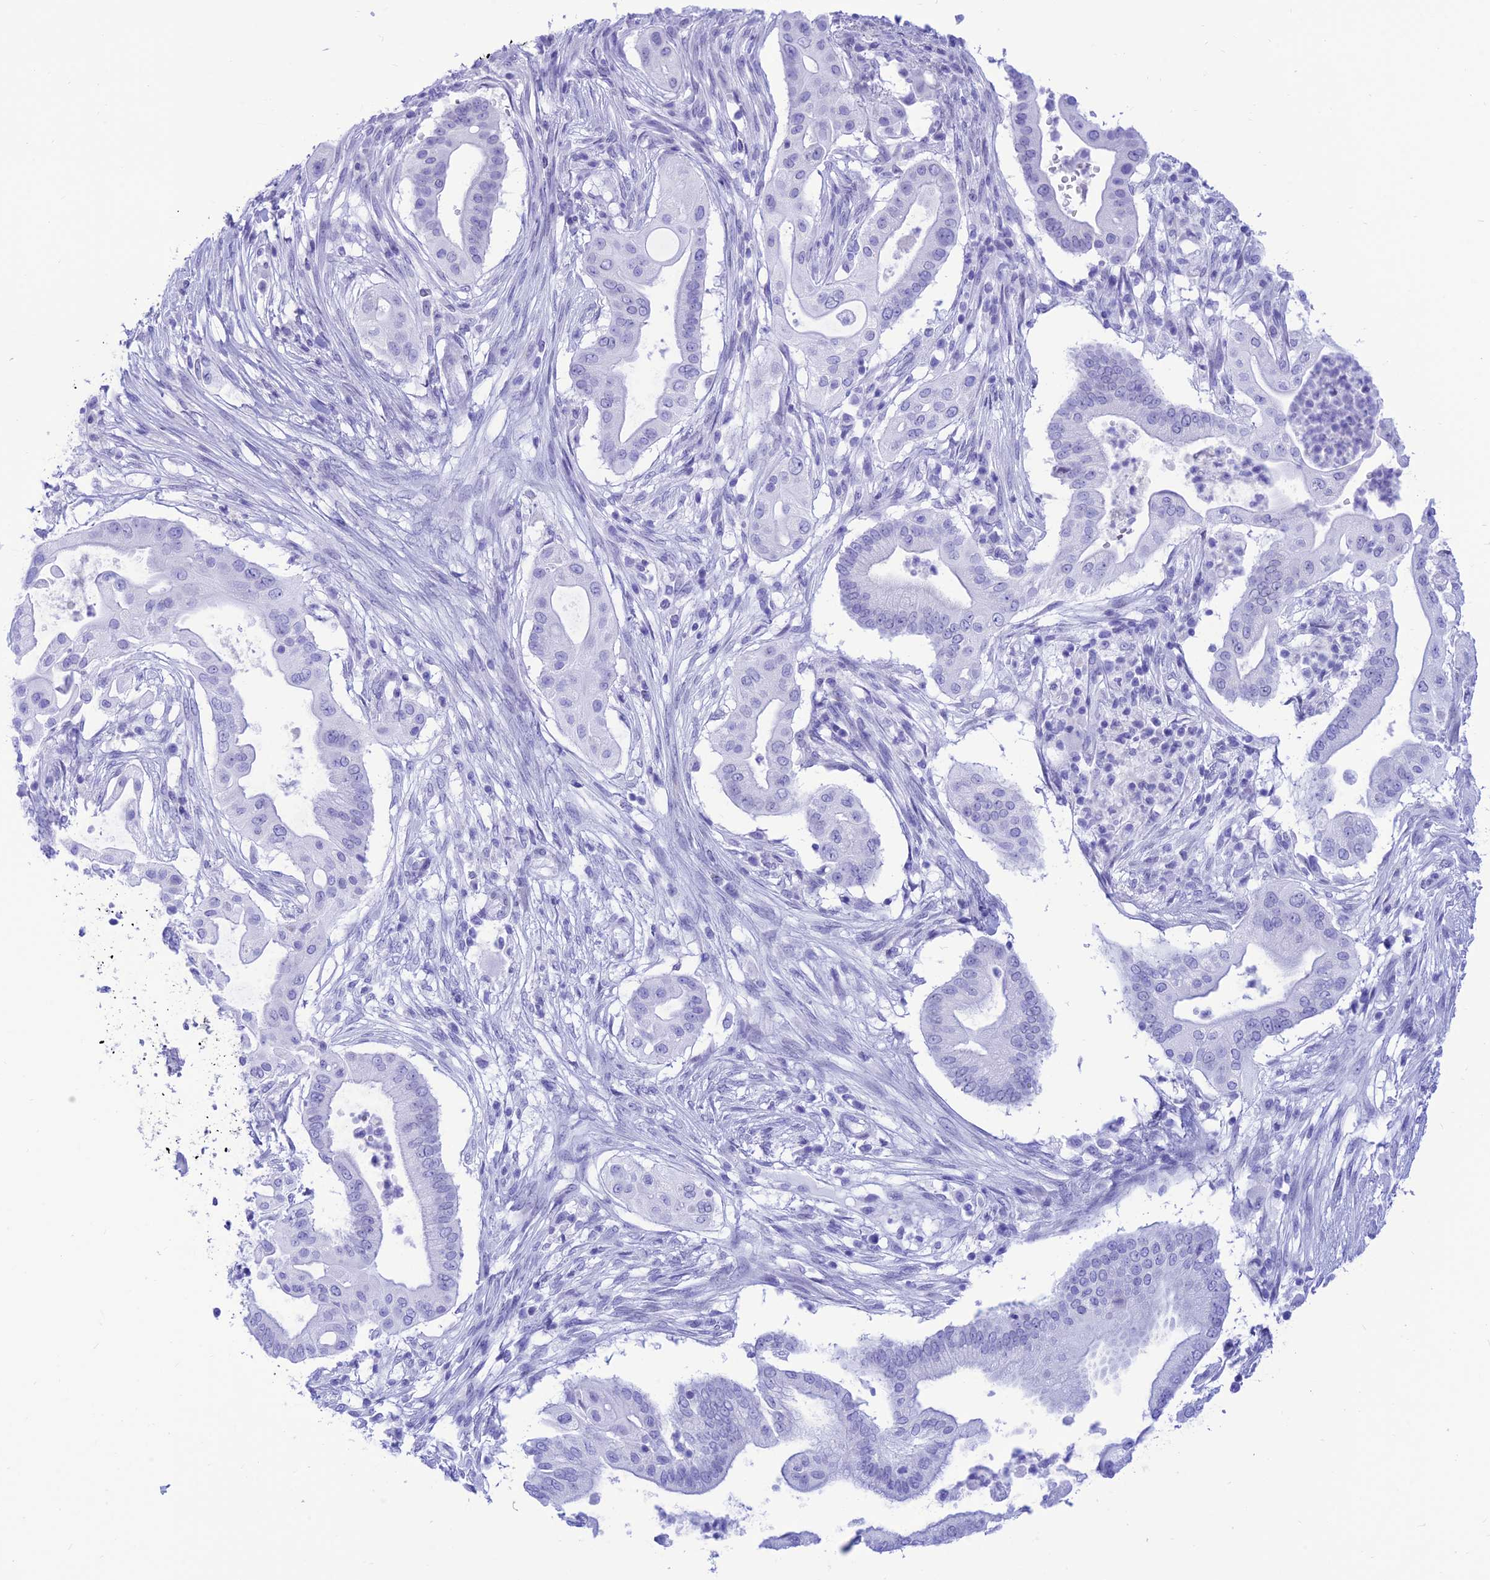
{"staining": {"intensity": "negative", "quantity": "none", "location": "none"}, "tissue": "pancreatic cancer", "cell_type": "Tumor cells", "image_type": "cancer", "snomed": [{"axis": "morphology", "description": "Adenocarcinoma, NOS"}, {"axis": "topography", "description": "Pancreas"}], "caption": "Tumor cells show no significant protein staining in adenocarcinoma (pancreatic).", "gene": "PRNP", "patient": {"sex": "male", "age": 68}}